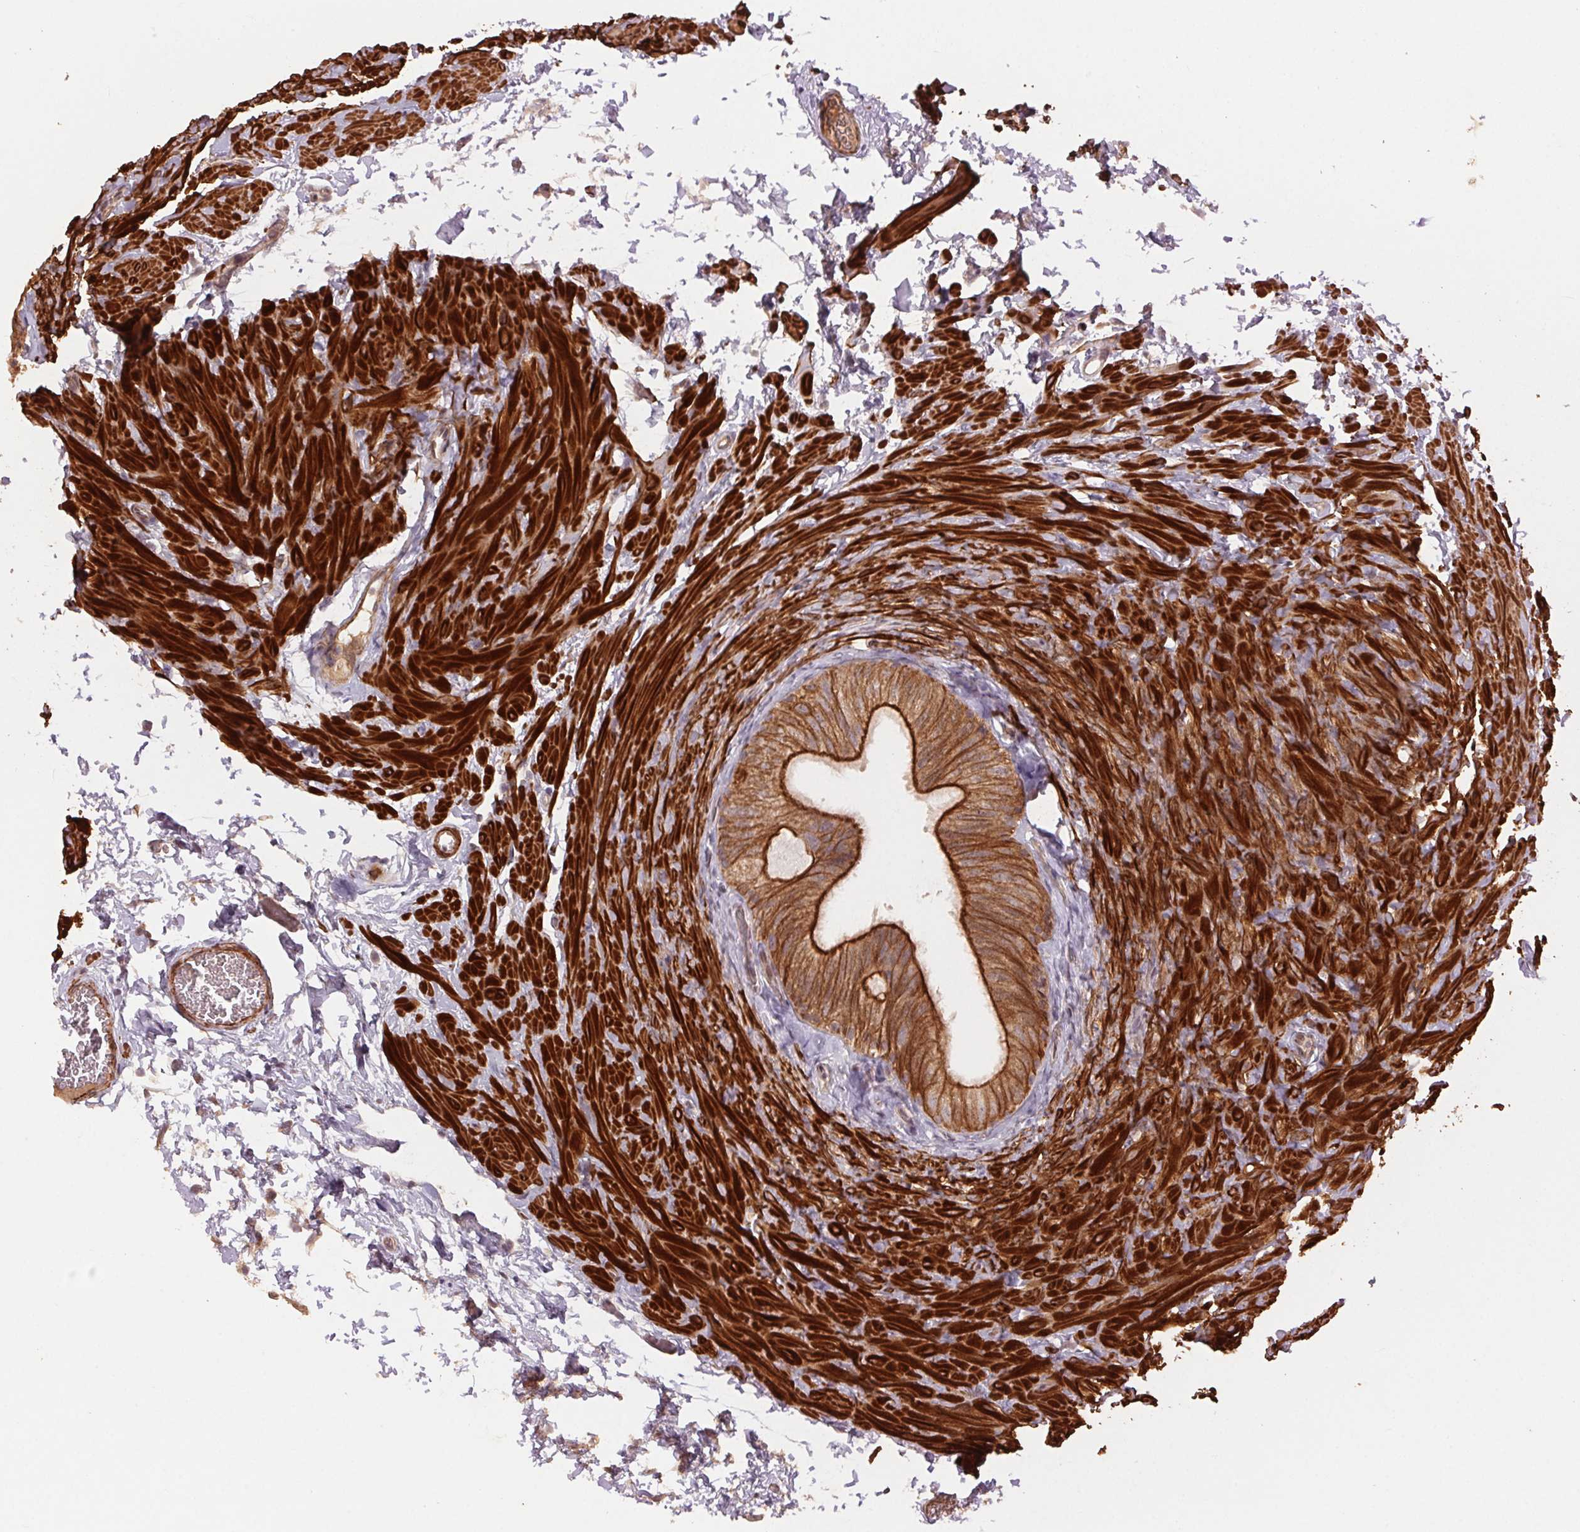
{"staining": {"intensity": "strong", "quantity": ">75%", "location": "cytoplasmic/membranous"}, "tissue": "epididymis", "cell_type": "Glandular cells", "image_type": "normal", "snomed": [{"axis": "morphology", "description": "Normal tissue, NOS"}, {"axis": "topography", "description": "Epididymis, spermatic cord, NOS"}, {"axis": "topography", "description": "Epididymis"}], "caption": "Strong cytoplasmic/membranous staining is present in approximately >75% of glandular cells in unremarkable epididymis. The staining was performed using DAB (3,3'-diaminobenzidine), with brown indicating positive protein expression. Nuclei are stained blue with hematoxylin.", "gene": "SMLR1", "patient": {"sex": "male", "age": 31}}